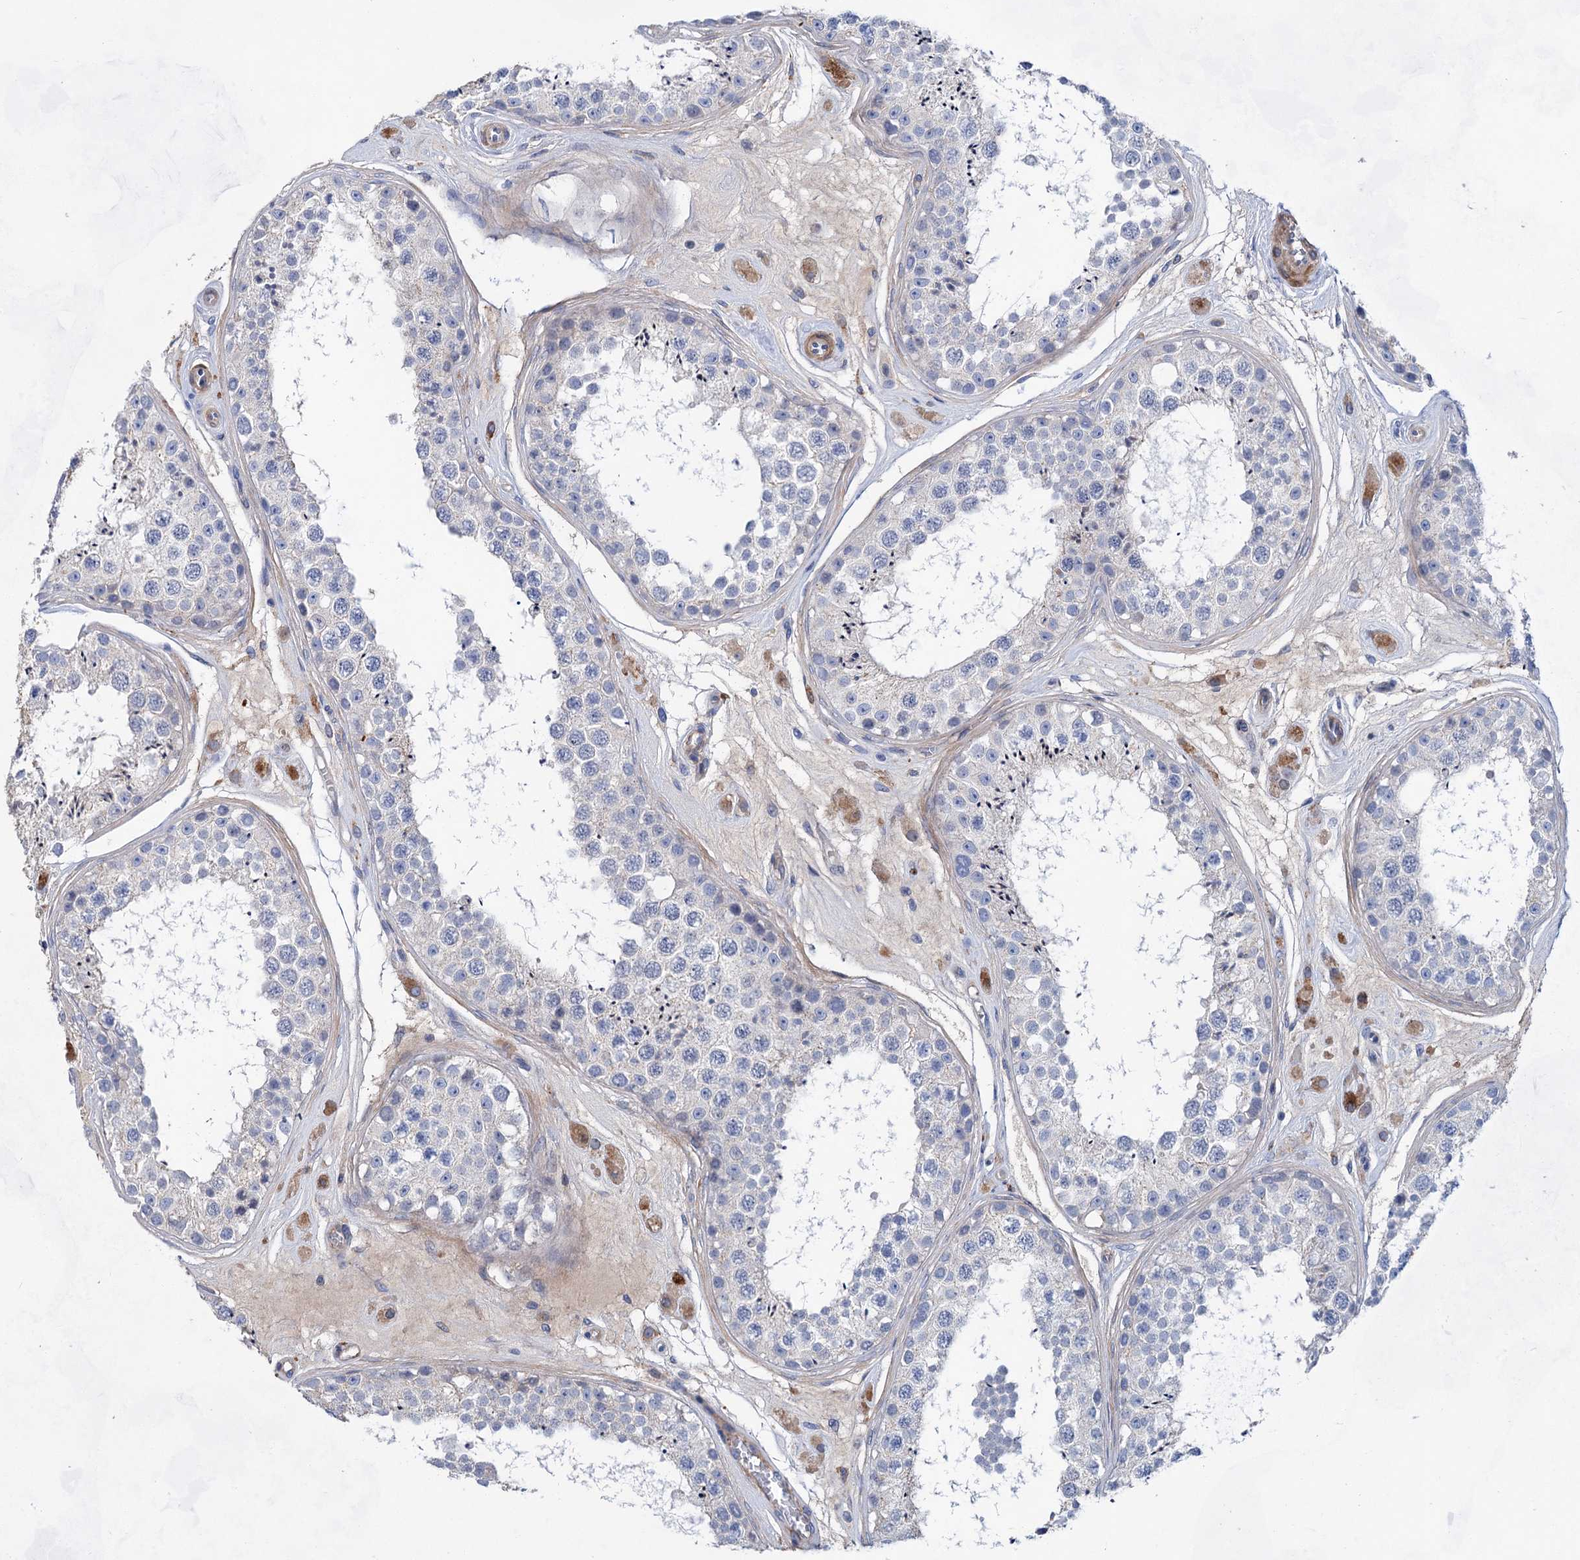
{"staining": {"intensity": "negative", "quantity": "none", "location": "none"}, "tissue": "testis", "cell_type": "Cells in seminiferous ducts", "image_type": "normal", "snomed": [{"axis": "morphology", "description": "Normal tissue, NOS"}, {"axis": "topography", "description": "Testis"}], "caption": "The micrograph reveals no significant staining in cells in seminiferous ducts of testis. (Brightfield microscopy of DAB (3,3'-diaminobenzidine) immunohistochemistry at high magnification).", "gene": "GPR155", "patient": {"sex": "male", "age": 25}}